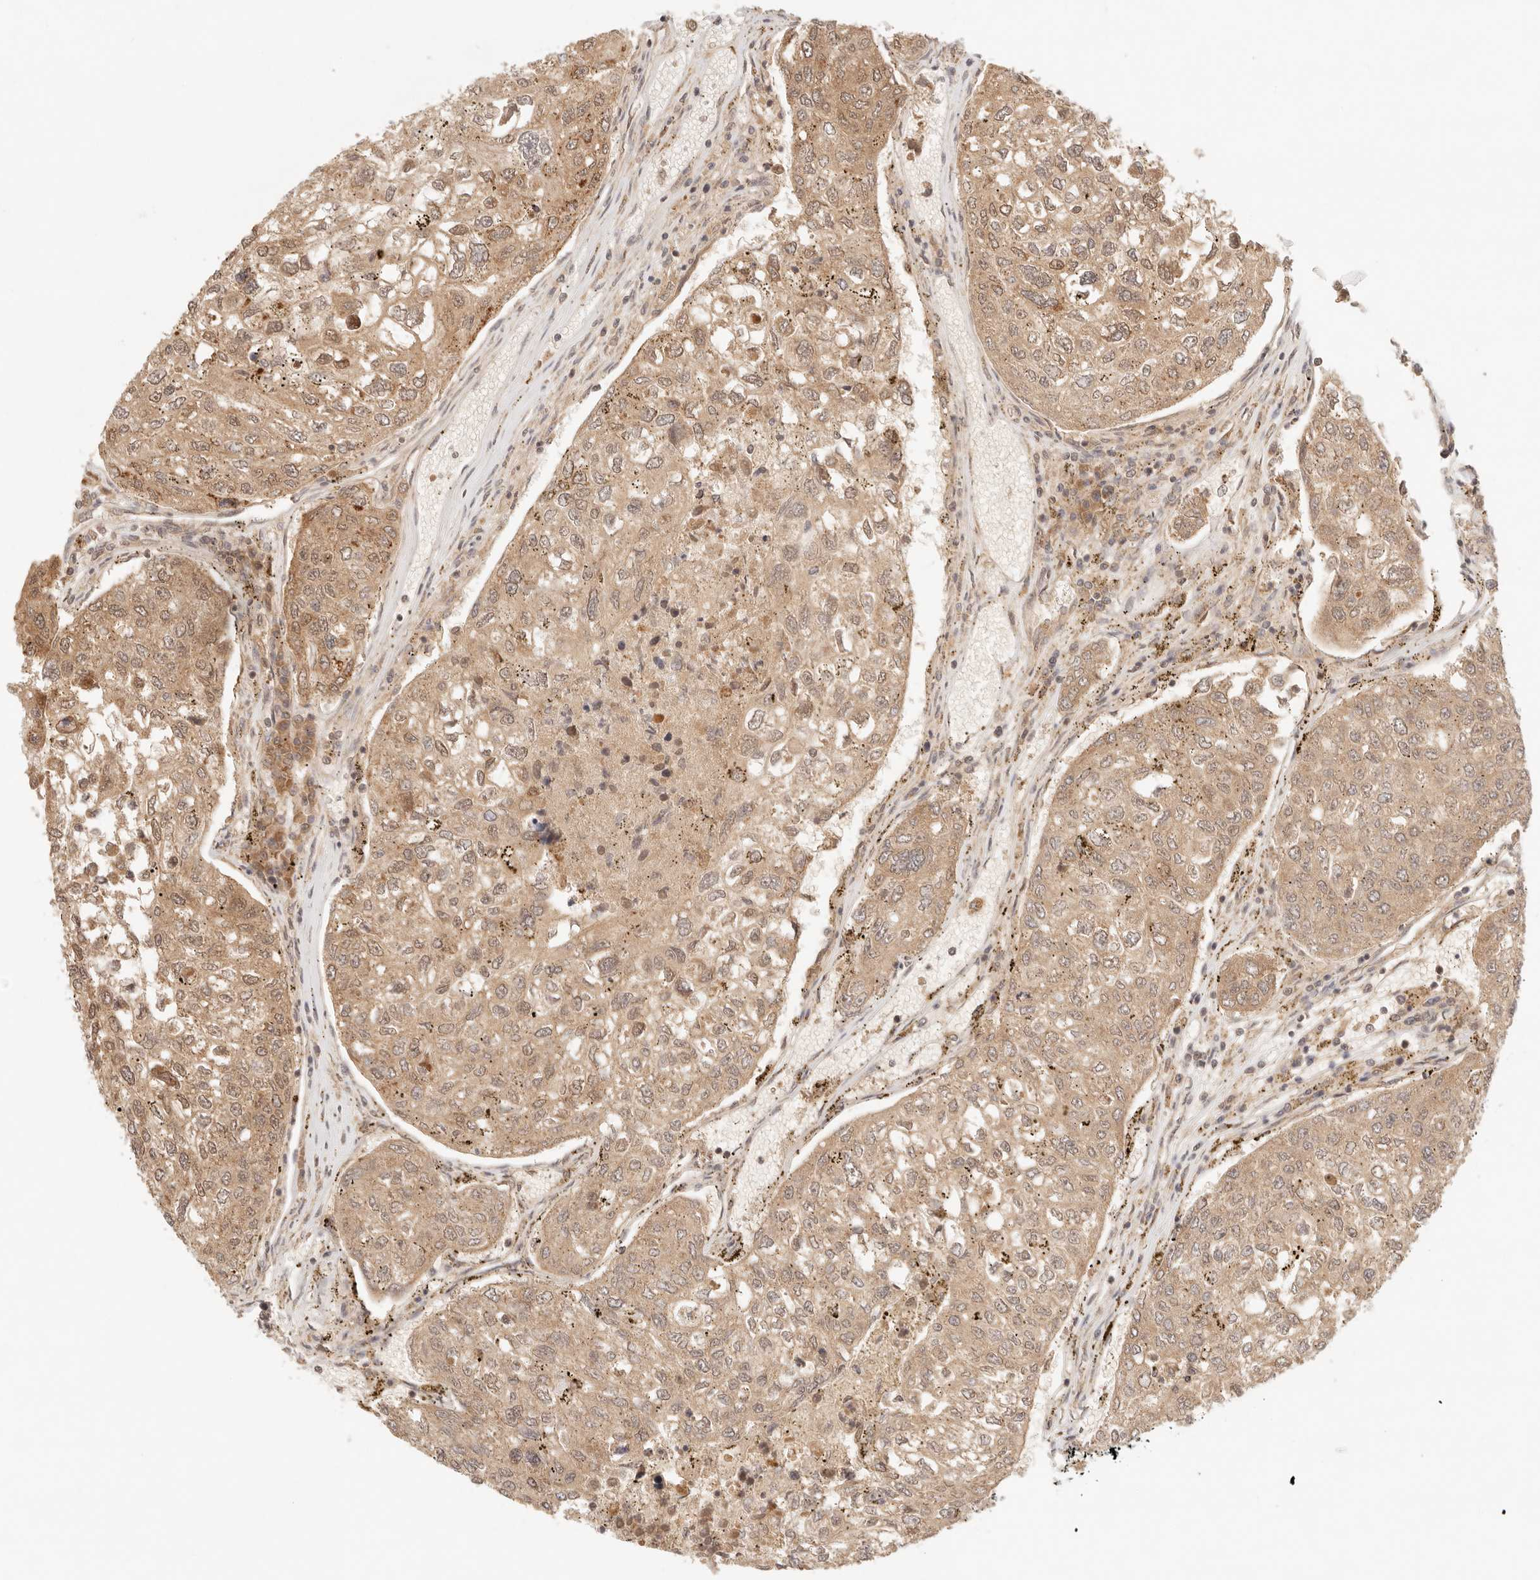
{"staining": {"intensity": "moderate", "quantity": ">75%", "location": "cytoplasmic/membranous"}, "tissue": "urothelial cancer", "cell_type": "Tumor cells", "image_type": "cancer", "snomed": [{"axis": "morphology", "description": "Urothelial carcinoma, High grade"}, {"axis": "topography", "description": "Lymph node"}, {"axis": "topography", "description": "Urinary bladder"}], "caption": "This image shows IHC staining of human urothelial carcinoma (high-grade), with medium moderate cytoplasmic/membranous positivity in about >75% of tumor cells.", "gene": "COA6", "patient": {"sex": "male", "age": 51}}